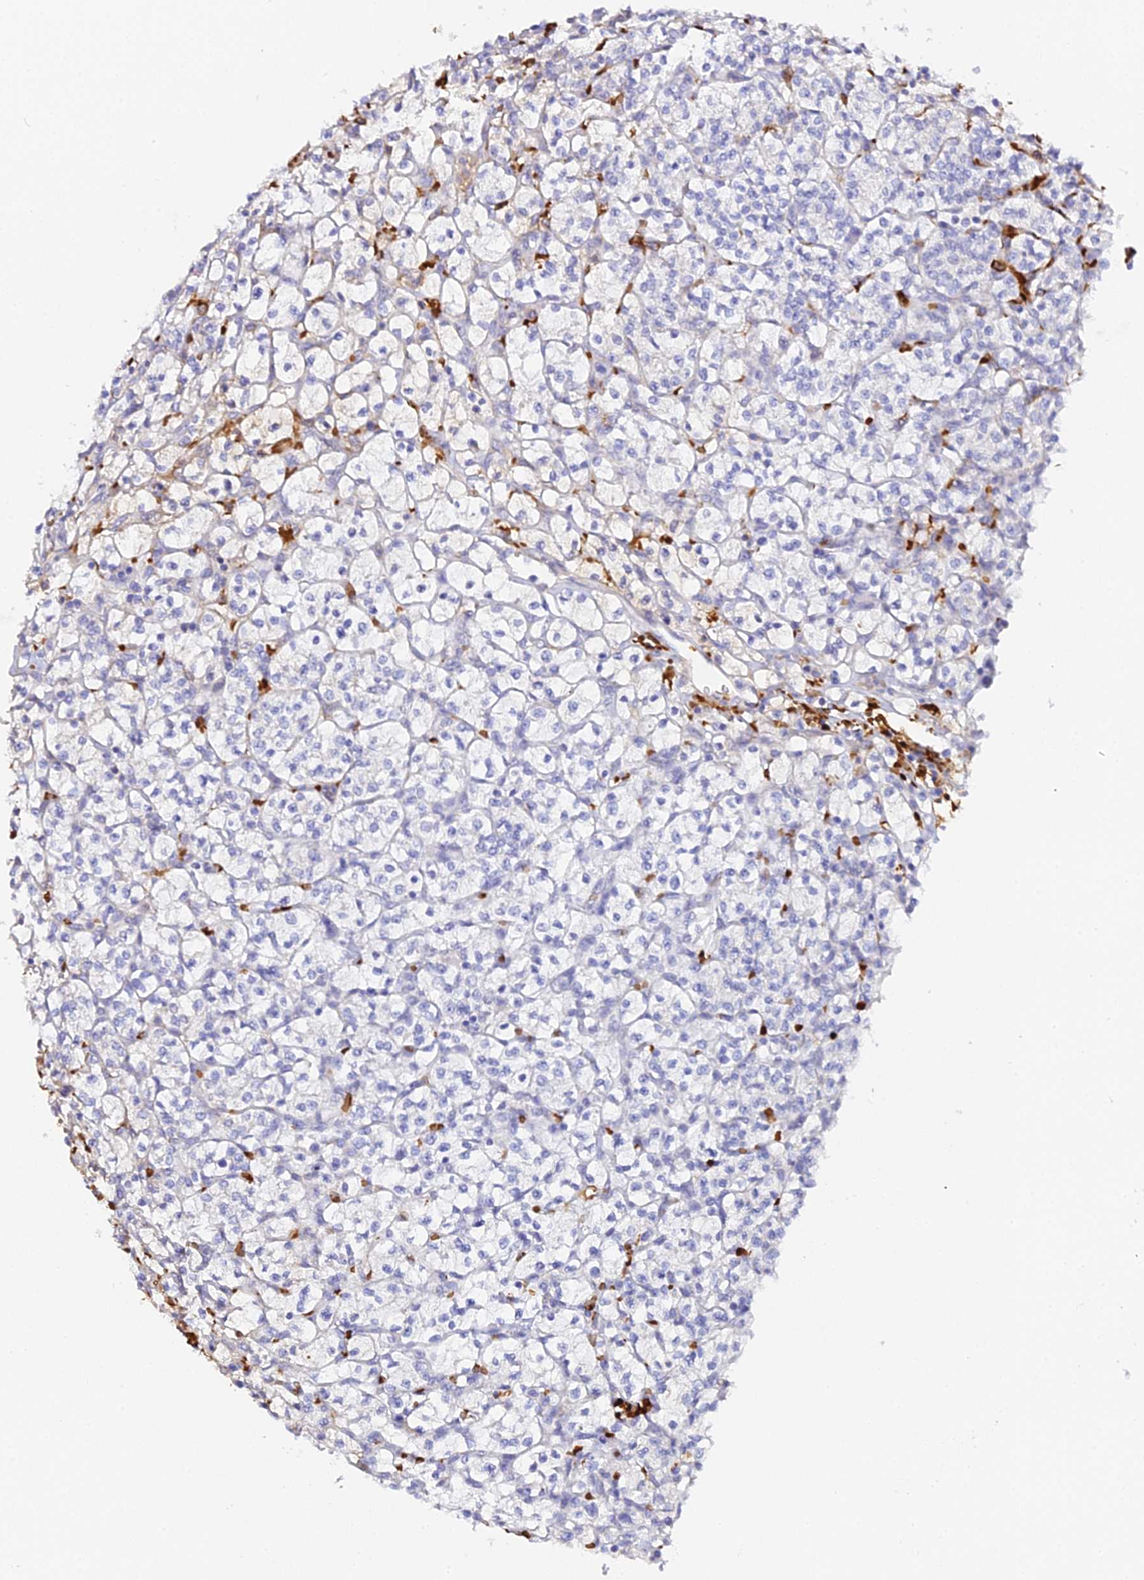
{"staining": {"intensity": "negative", "quantity": "none", "location": "none"}, "tissue": "renal cancer", "cell_type": "Tumor cells", "image_type": "cancer", "snomed": [{"axis": "morphology", "description": "Adenocarcinoma, NOS"}, {"axis": "topography", "description": "Kidney"}], "caption": "Tumor cells are negative for brown protein staining in adenocarcinoma (renal).", "gene": "CFAP45", "patient": {"sex": "female", "age": 64}}